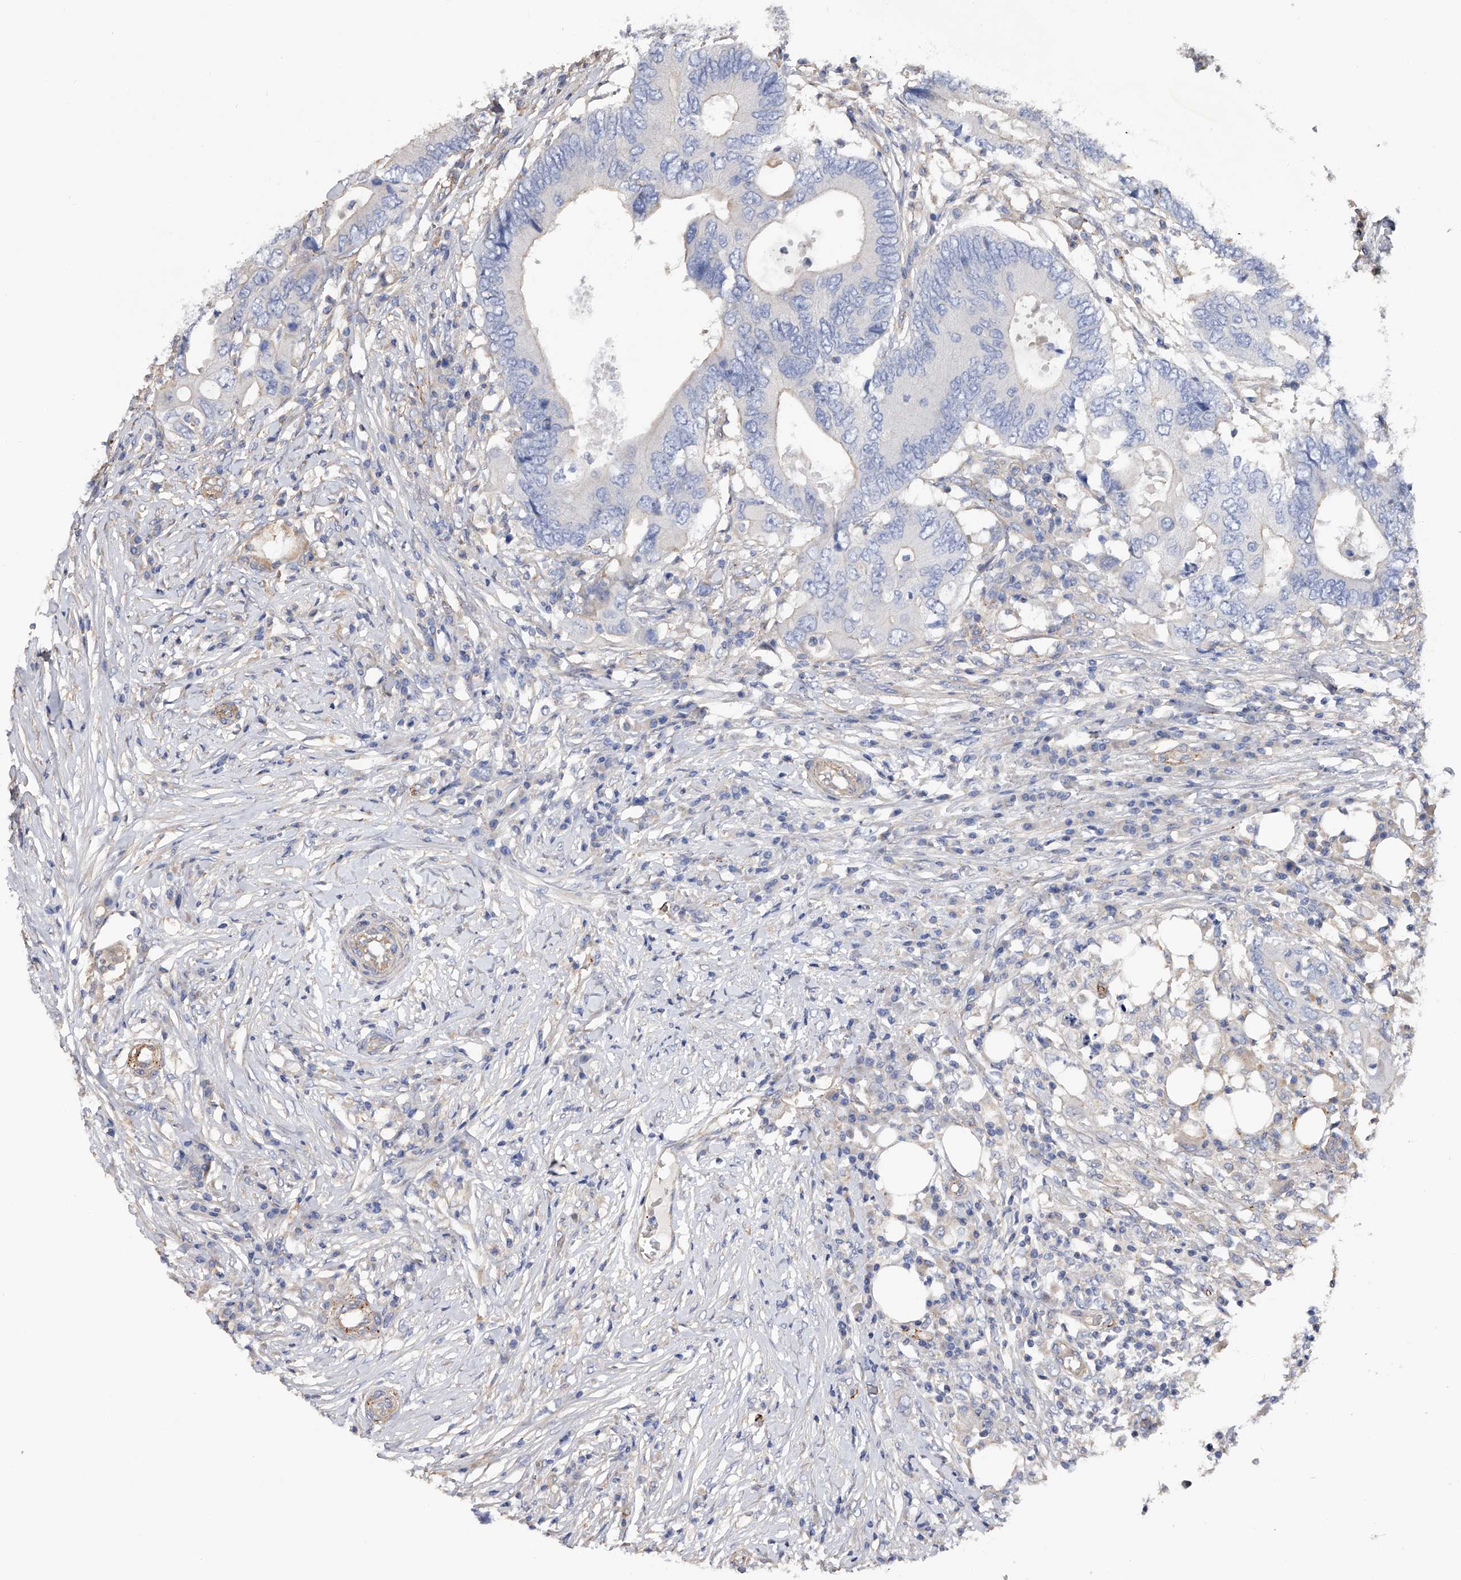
{"staining": {"intensity": "negative", "quantity": "none", "location": "none"}, "tissue": "colorectal cancer", "cell_type": "Tumor cells", "image_type": "cancer", "snomed": [{"axis": "morphology", "description": "Adenocarcinoma, NOS"}, {"axis": "topography", "description": "Colon"}], "caption": "A histopathology image of human colorectal cancer (adenocarcinoma) is negative for staining in tumor cells.", "gene": "RWDD2A", "patient": {"sex": "male", "age": 71}}